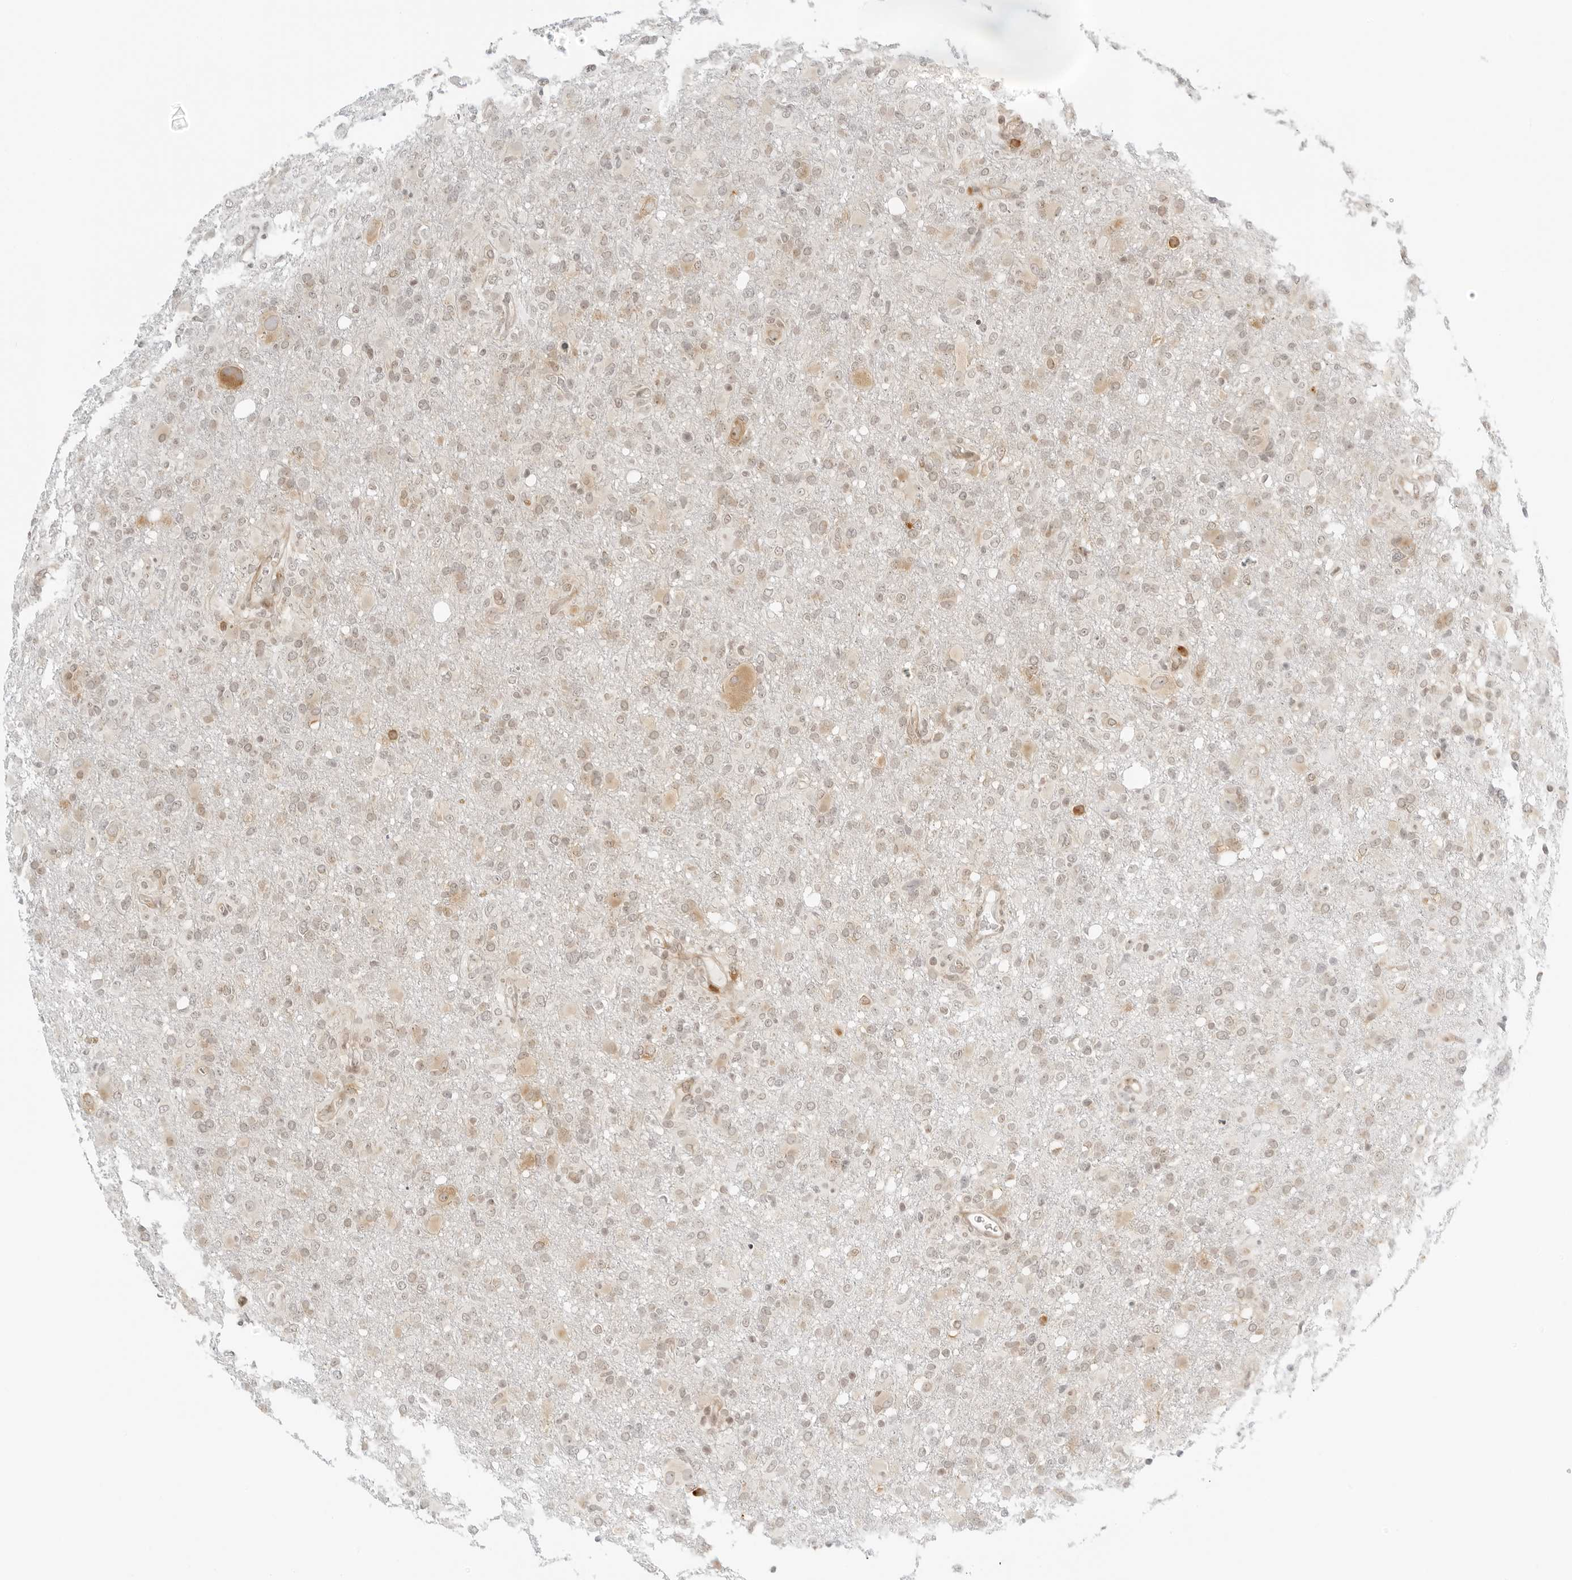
{"staining": {"intensity": "weak", "quantity": ">75%", "location": "cytoplasmic/membranous,nuclear"}, "tissue": "glioma", "cell_type": "Tumor cells", "image_type": "cancer", "snomed": [{"axis": "morphology", "description": "Glioma, malignant, High grade"}, {"axis": "topography", "description": "Brain"}], "caption": "The micrograph reveals a brown stain indicating the presence of a protein in the cytoplasmic/membranous and nuclear of tumor cells in malignant glioma (high-grade). The staining was performed using DAB, with brown indicating positive protein expression. Nuclei are stained blue with hematoxylin.", "gene": "EIF4G1", "patient": {"sex": "female", "age": 57}}